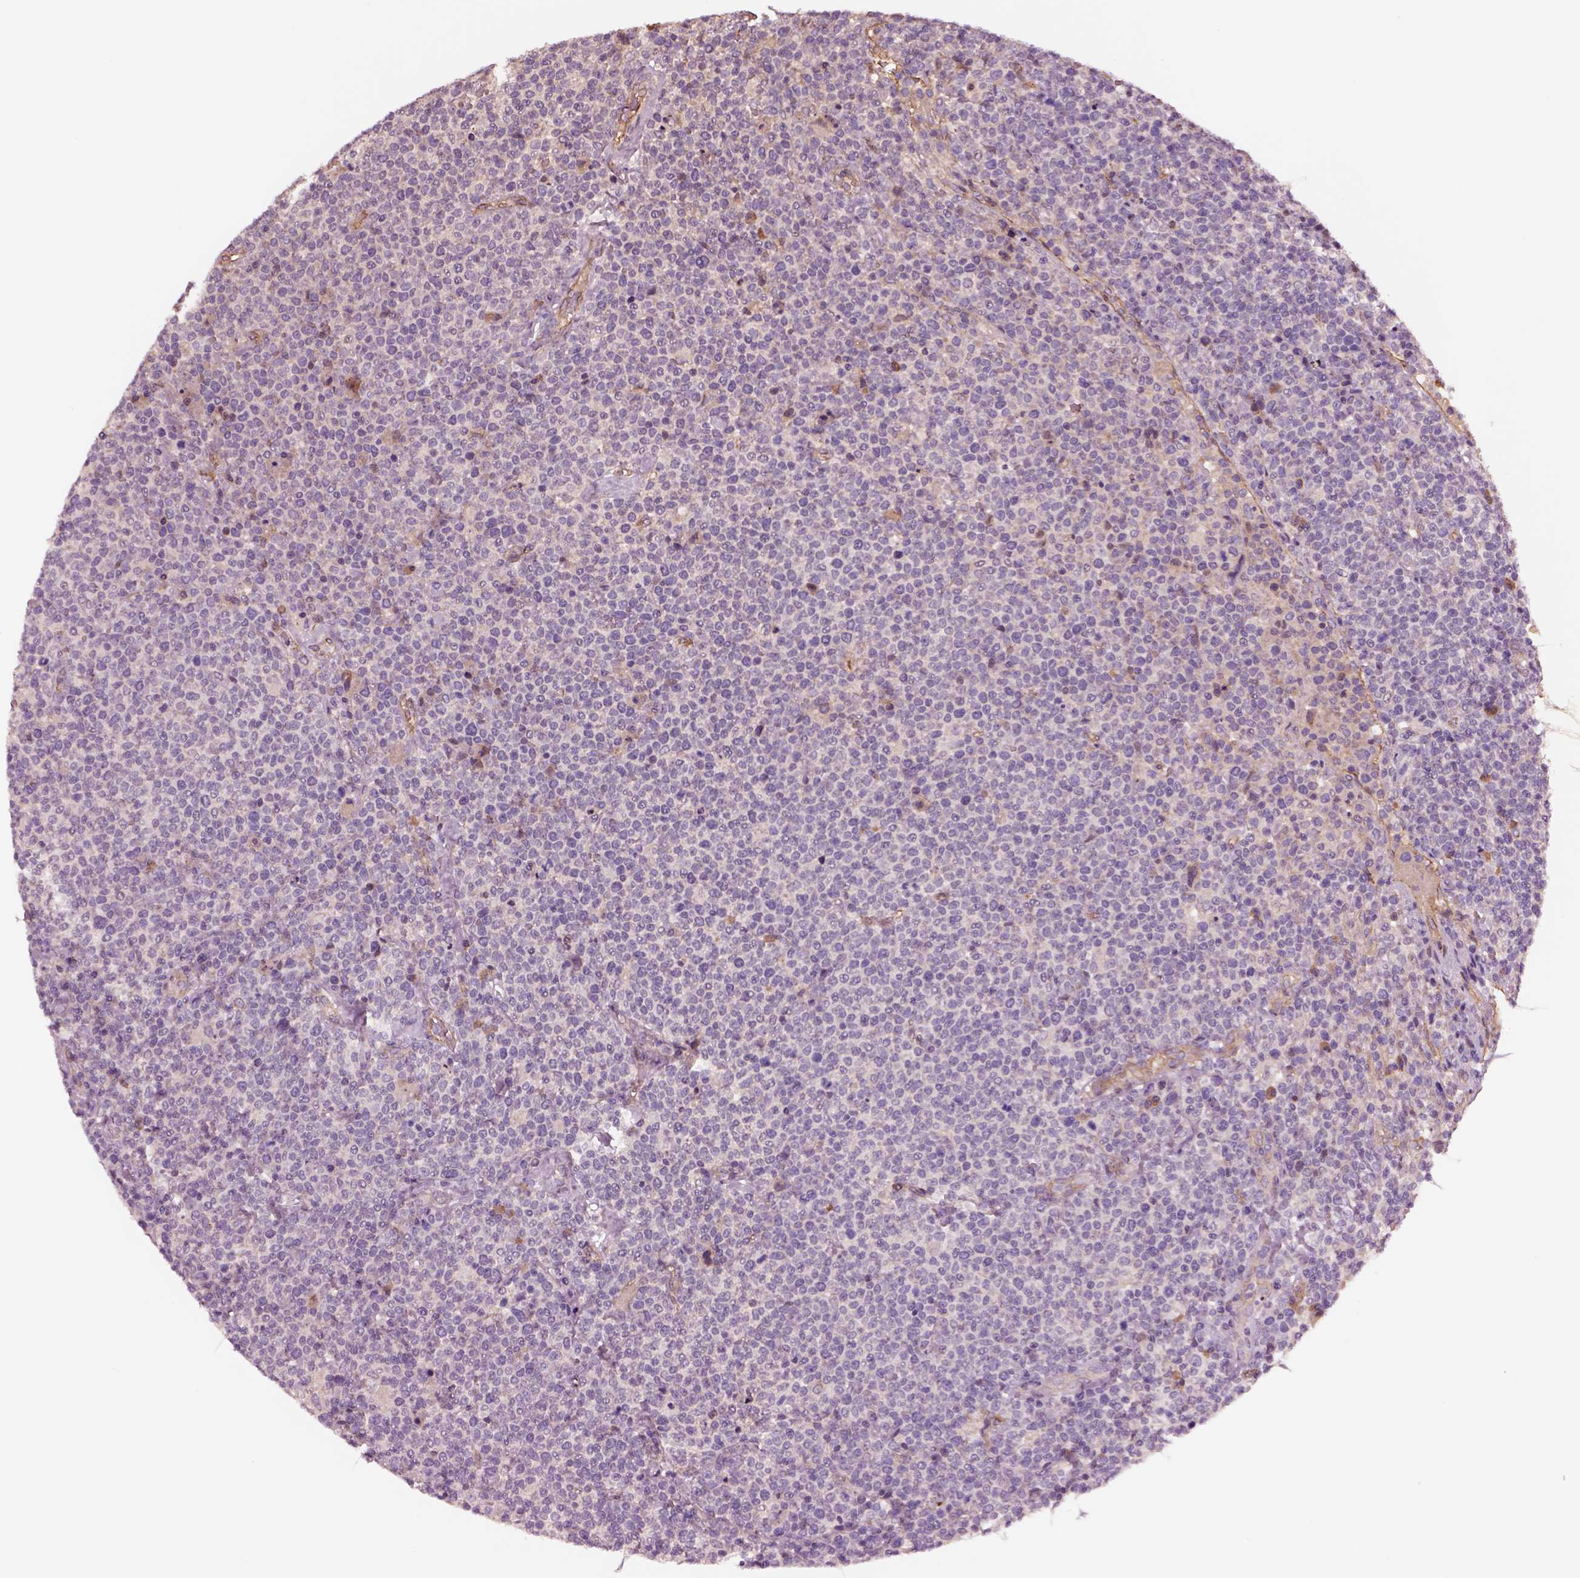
{"staining": {"intensity": "negative", "quantity": "none", "location": "none"}, "tissue": "lymphoma", "cell_type": "Tumor cells", "image_type": "cancer", "snomed": [{"axis": "morphology", "description": "Malignant lymphoma, non-Hodgkin's type, High grade"}, {"axis": "topography", "description": "Lymph node"}], "caption": "The photomicrograph exhibits no significant expression in tumor cells of lymphoma.", "gene": "HTR1B", "patient": {"sex": "male", "age": 61}}